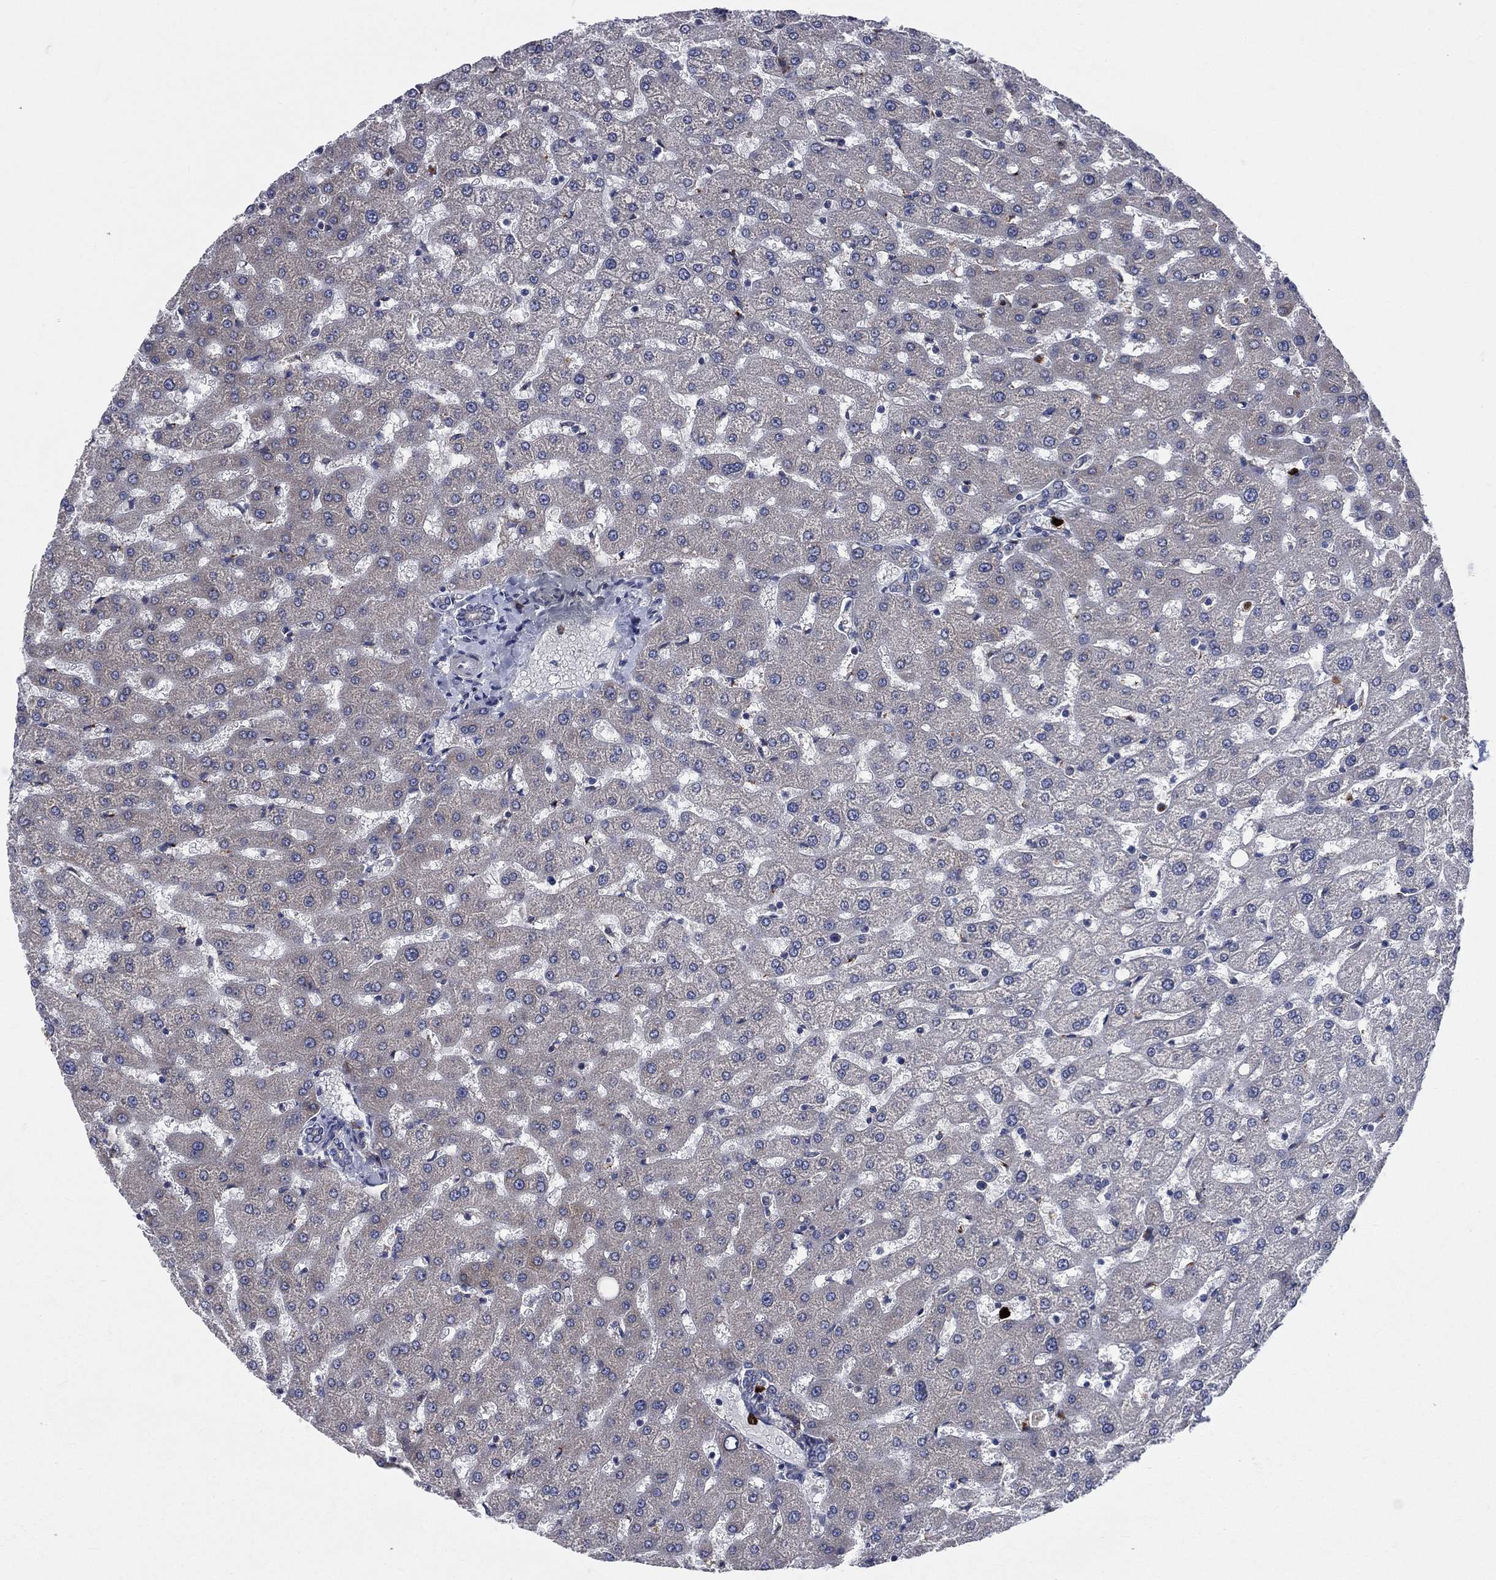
{"staining": {"intensity": "negative", "quantity": "none", "location": "none"}, "tissue": "liver", "cell_type": "Cholangiocytes", "image_type": "normal", "snomed": [{"axis": "morphology", "description": "Normal tissue, NOS"}, {"axis": "topography", "description": "Liver"}], "caption": "Photomicrograph shows no significant protein expression in cholangiocytes of unremarkable liver. (DAB (3,3'-diaminobenzidine) IHC visualized using brightfield microscopy, high magnification).", "gene": "CCDC159", "patient": {"sex": "female", "age": 50}}